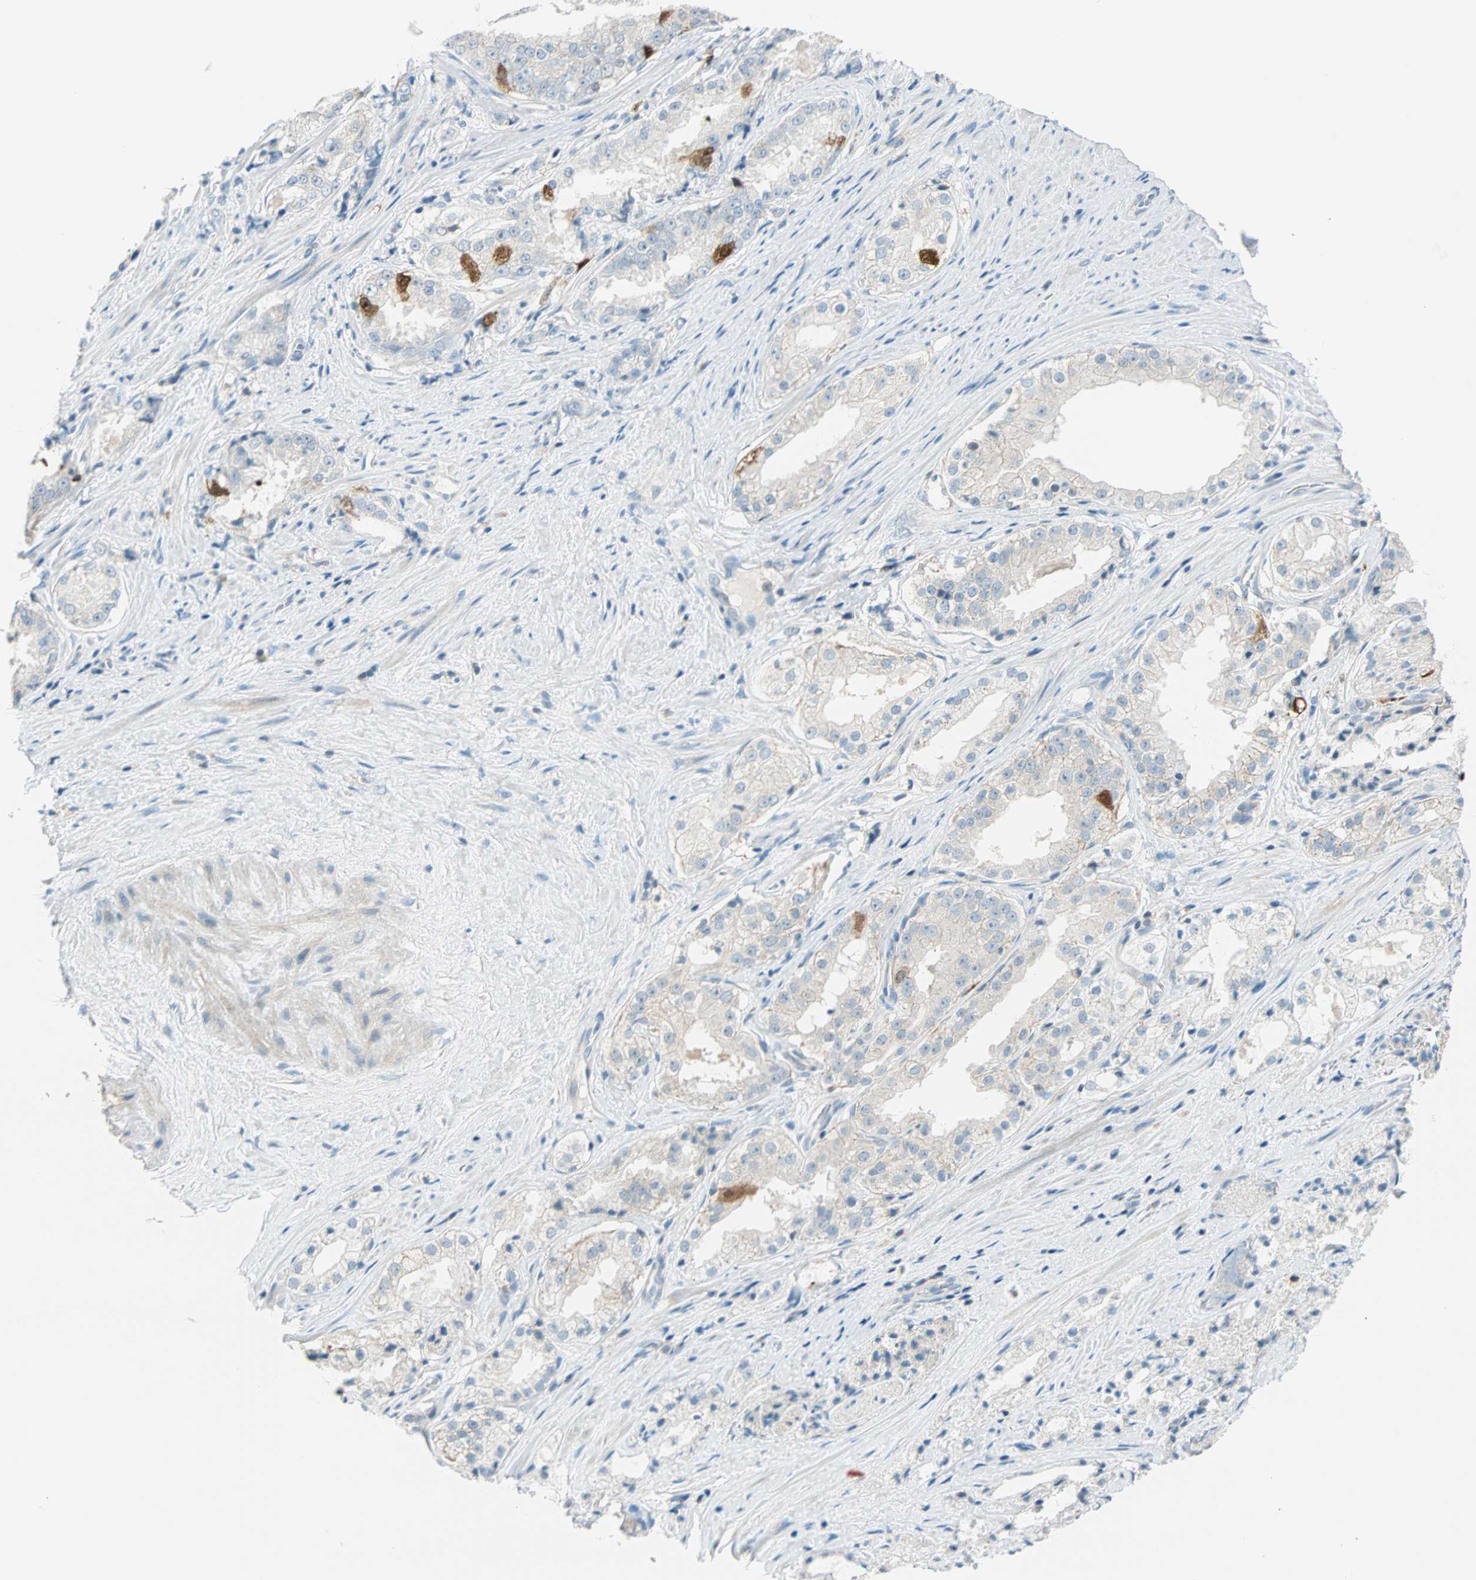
{"staining": {"intensity": "moderate", "quantity": "<25%", "location": "cytoplasmic/membranous,nuclear"}, "tissue": "prostate cancer", "cell_type": "Tumor cells", "image_type": "cancer", "snomed": [{"axis": "morphology", "description": "Adenocarcinoma, High grade"}, {"axis": "topography", "description": "Prostate"}], "caption": "Prostate high-grade adenocarcinoma stained with DAB immunohistochemistry reveals low levels of moderate cytoplasmic/membranous and nuclear staining in about <25% of tumor cells. (Brightfield microscopy of DAB IHC at high magnification).", "gene": "PTTG1", "patient": {"sex": "male", "age": 73}}